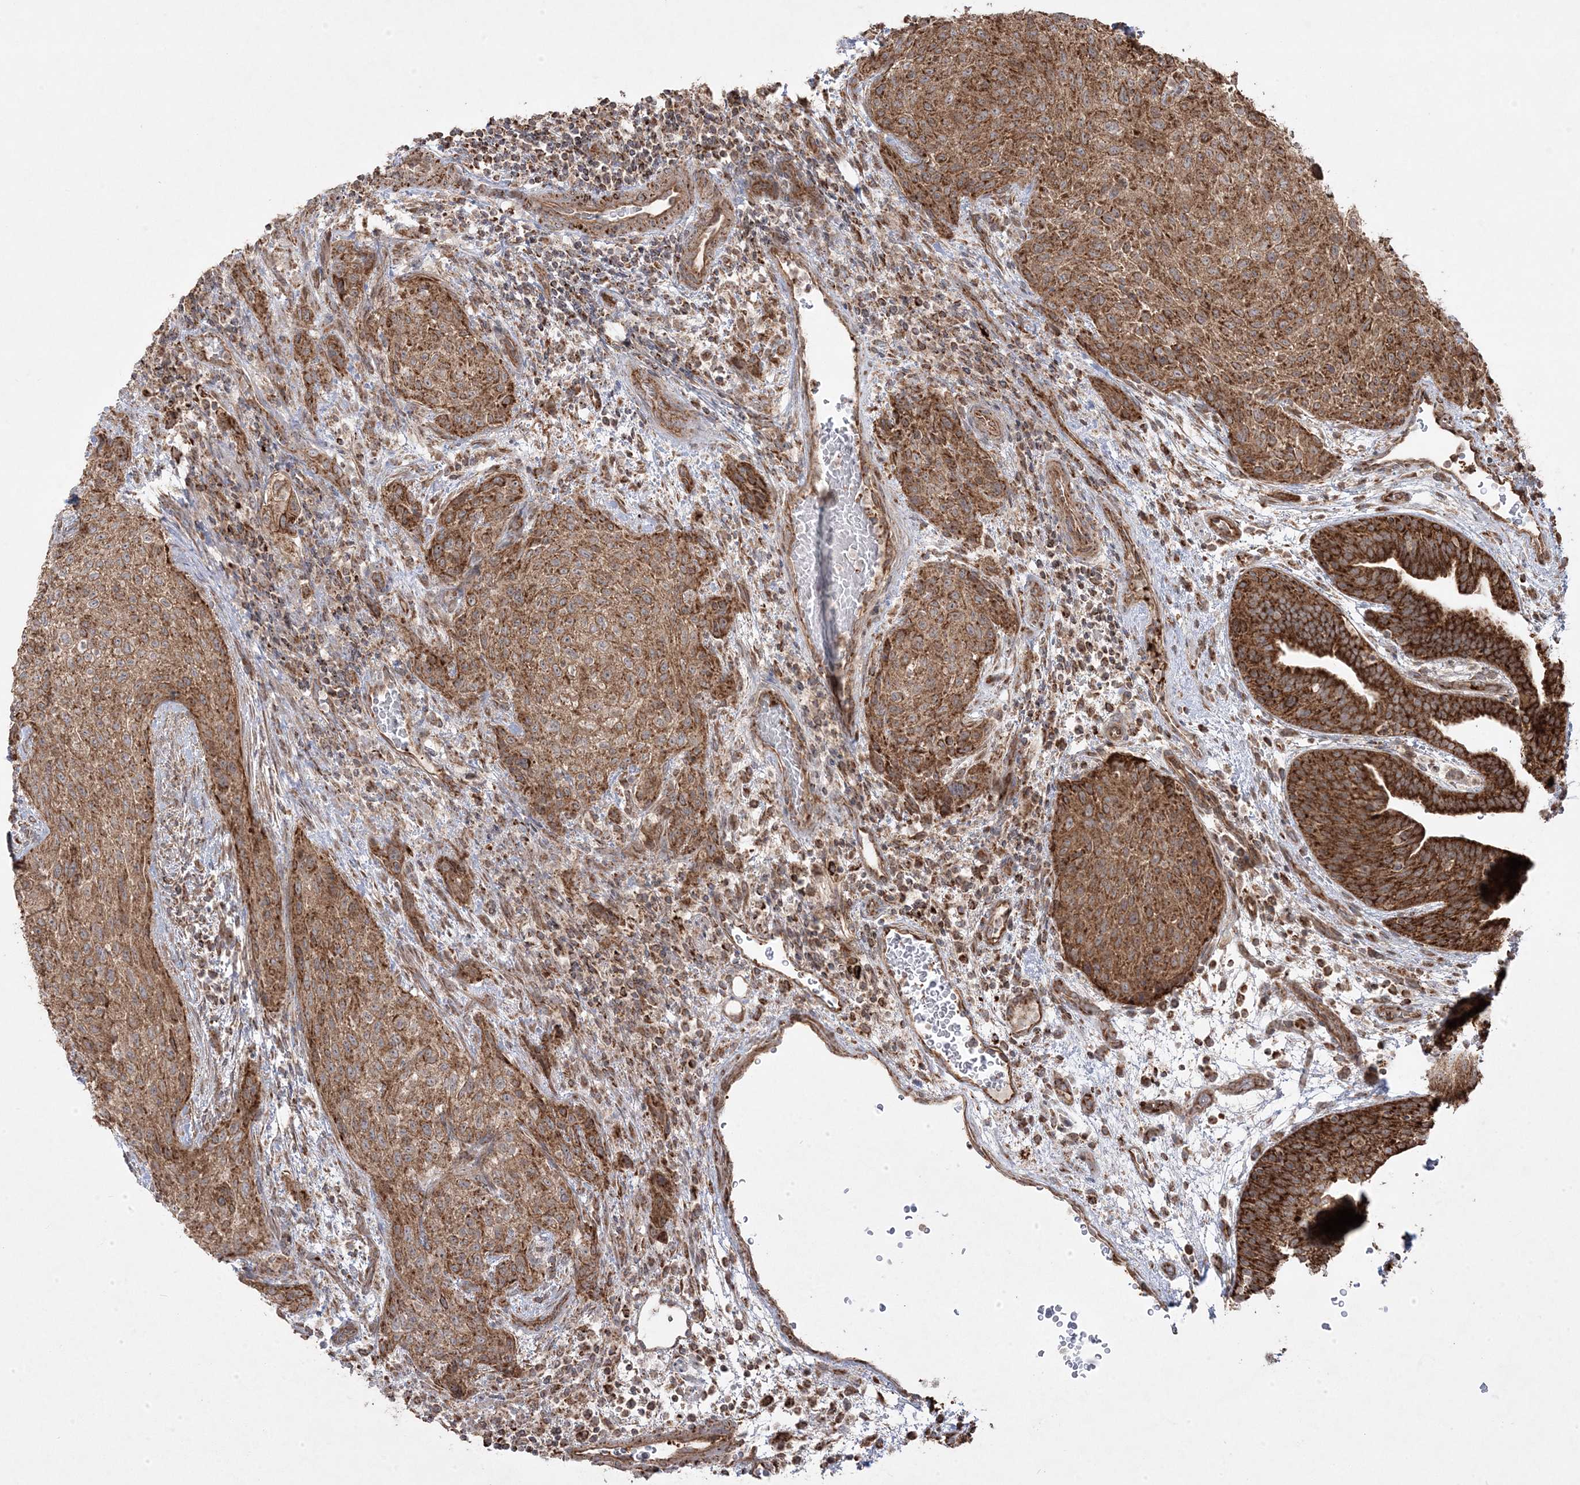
{"staining": {"intensity": "moderate", "quantity": ">75%", "location": "cytoplasmic/membranous"}, "tissue": "urothelial cancer", "cell_type": "Tumor cells", "image_type": "cancer", "snomed": [{"axis": "morphology", "description": "Urothelial carcinoma, High grade"}, {"axis": "topography", "description": "Urinary bladder"}], "caption": "This micrograph demonstrates immunohistochemistry staining of high-grade urothelial carcinoma, with medium moderate cytoplasmic/membranous expression in about >75% of tumor cells.", "gene": "CLUAP1", "patient": {"sex": "male", "age": 35}}